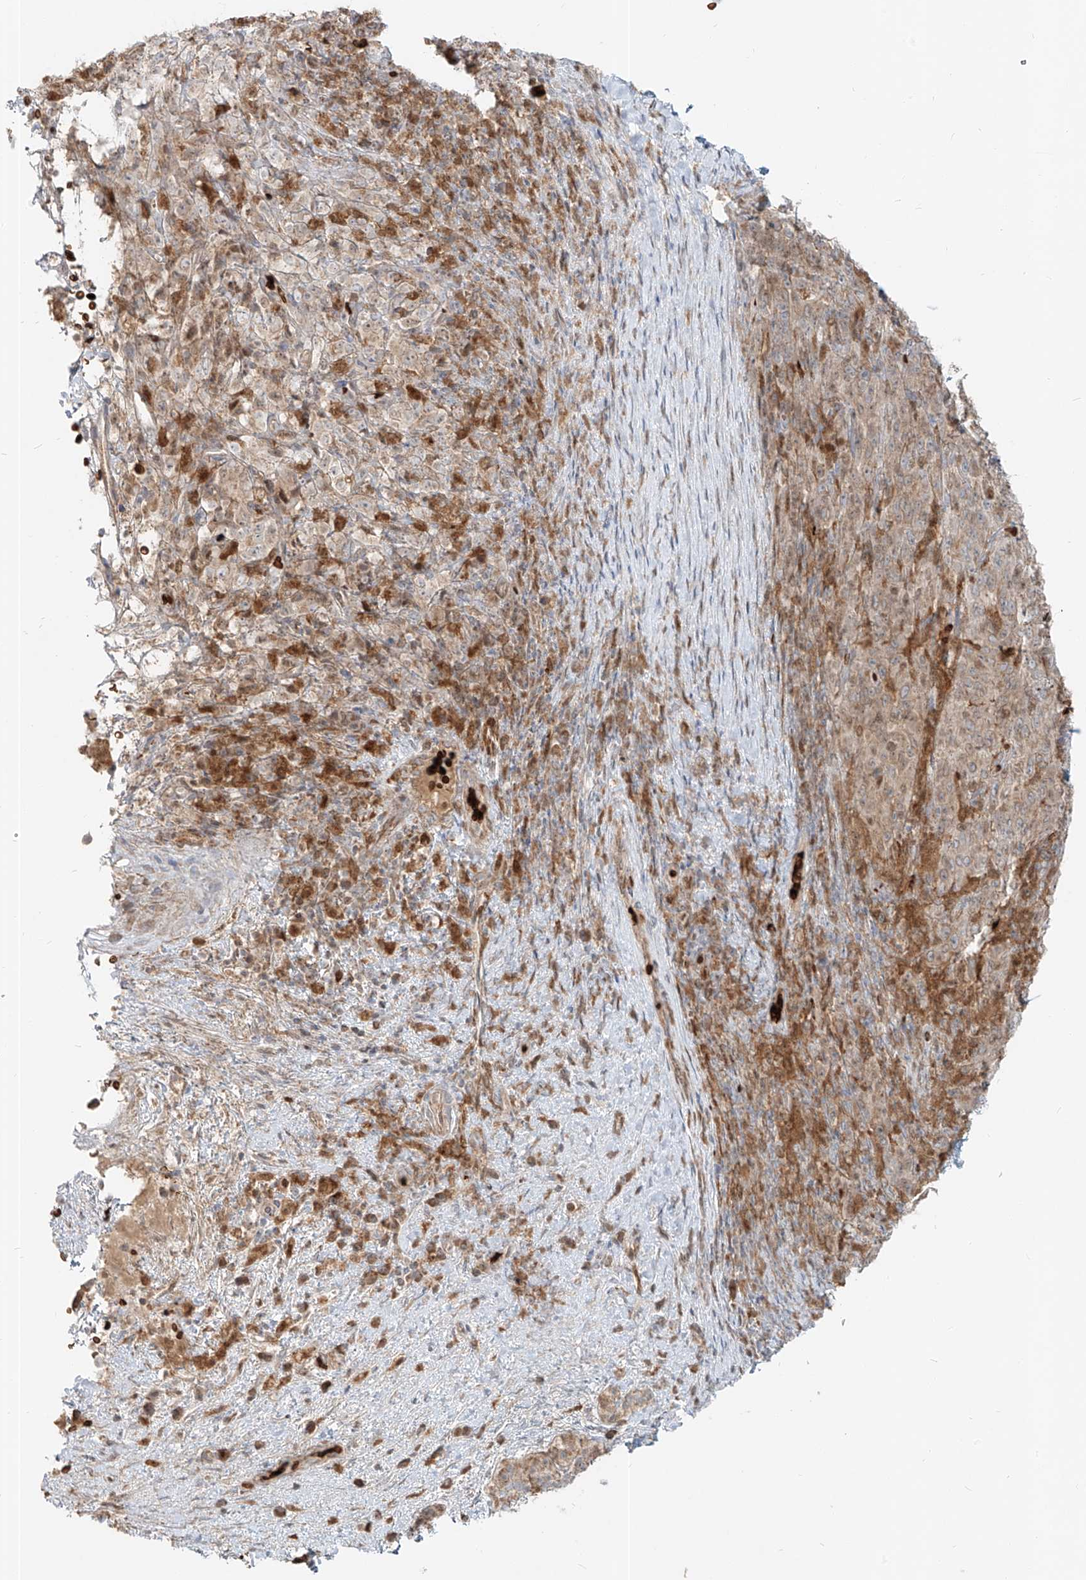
{"staining": {"intensity": "weak", "quantity": ">75%", "location": "cytoplasmic/membranous,nuclear"}, "tissue": "pancreatic cancer", "cell_type": "Tumor cells", "image_type": "cancer", "snomed": [{"axis": "morphology", "description": "Adenocarcinoma, NOS"}, {"axis": "topography", "description": "Pancreas"}], "caption": "Immunohistochemical staining of adenocarcinoma (pancreatic) displays low levels of weak cytoplasmic/membranous and nuclear staining in about >75% of tumor cells.", "gene": "FGD2", "patient": {"sex": "male", "age": 63}}